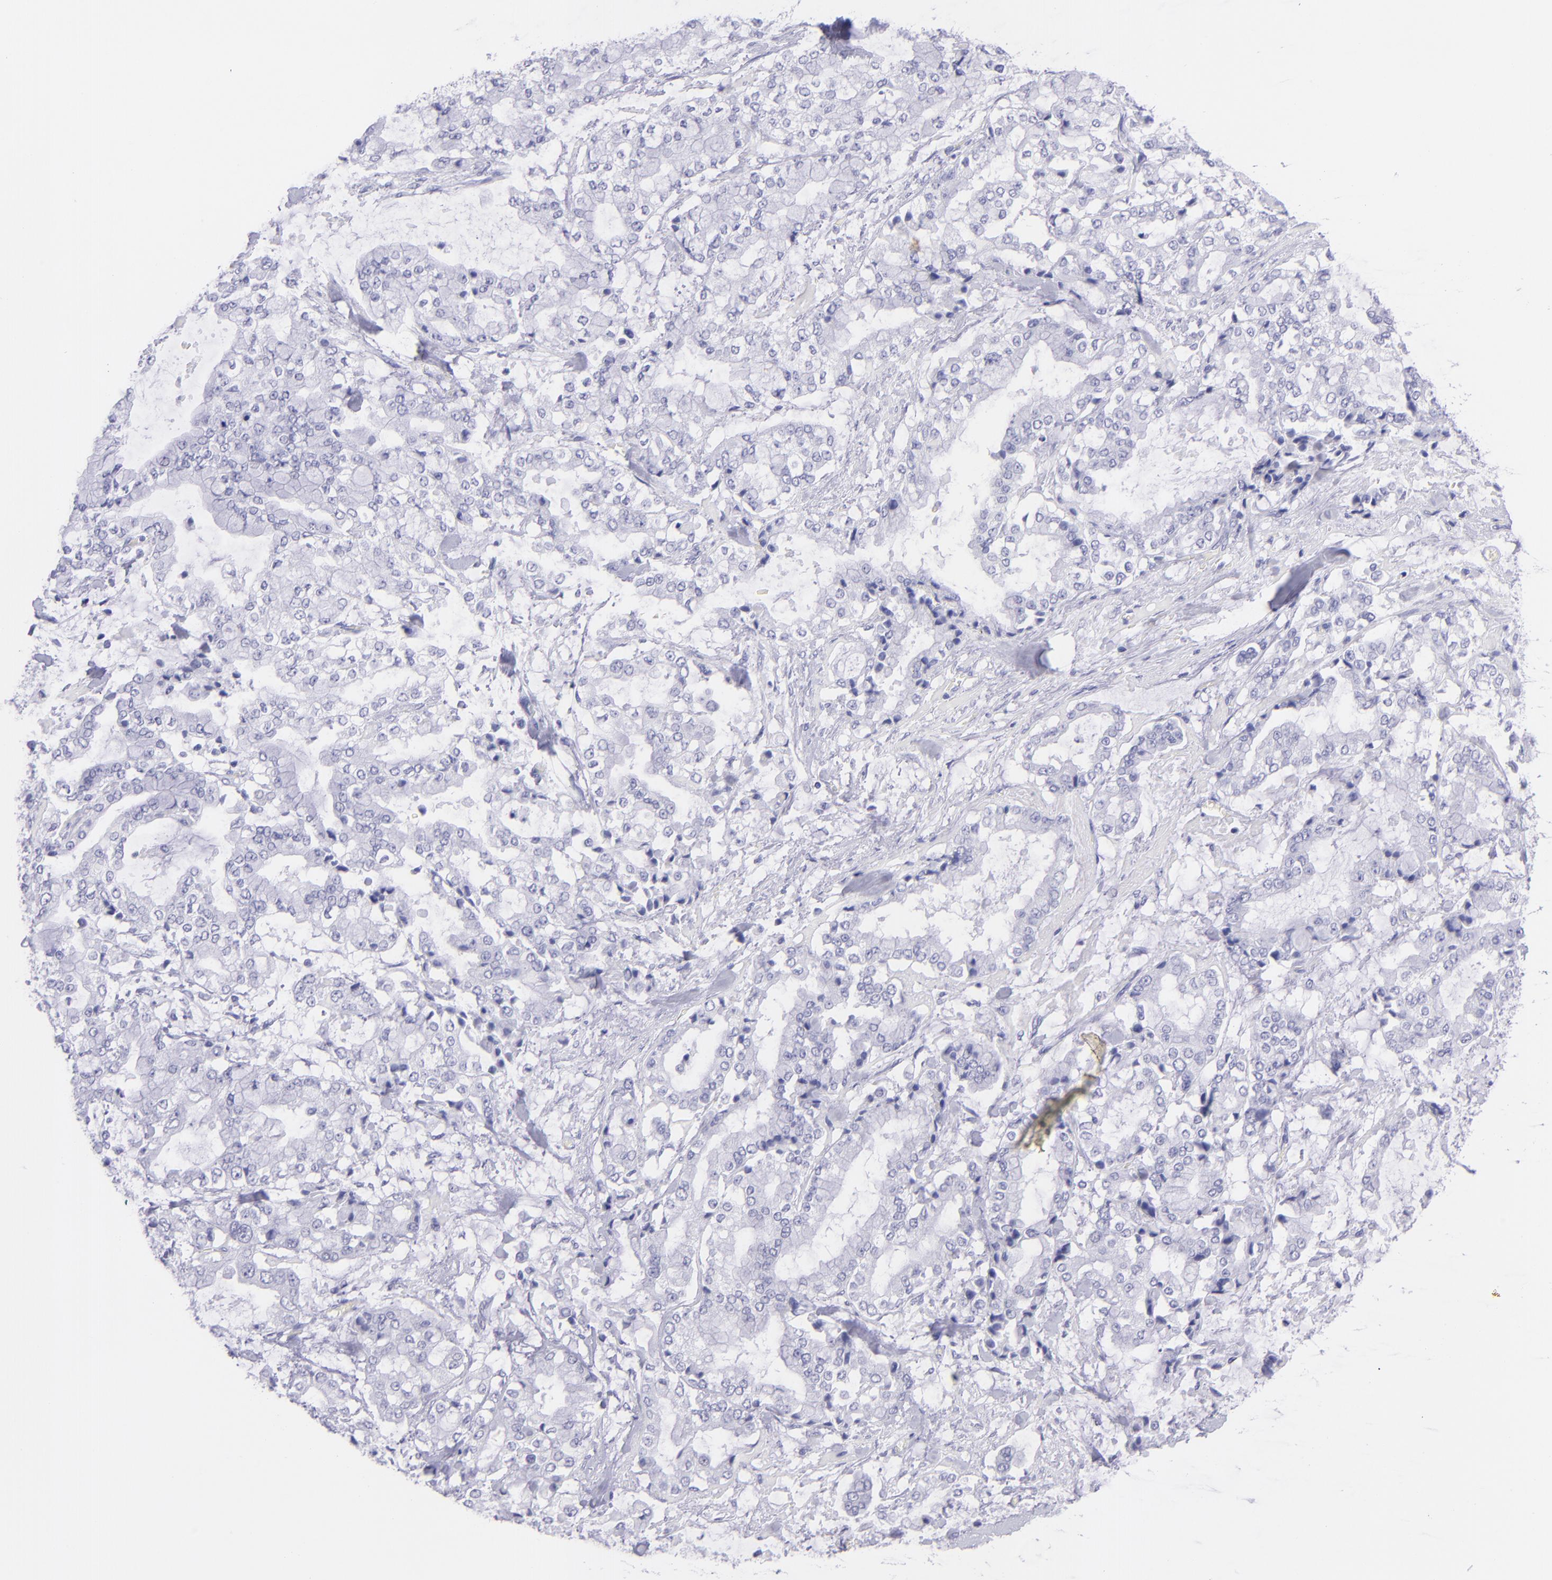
{"staining": {"intensity": "negative", "quantity": "none", "location": "none"}, "tissue": "stomach cancer", "cell_type": "Tumor cells", "image_type": "cancer", "snomed": [{"axis": "morphology", "description": "Normal tissue, NOS"}, {"axis": "morphology", "description": "Adenocarcinoma, NOS"}, {"axis": "topography", "description": "Stomach, upper"}, {"axis": "topography", "description": "Stomach"}], "caption": "This is an IHC histopathology image of human stomach cancer. There is no positivity in tumor cells.", "gene": "PIP", "patient": {"sex": "male", "age": 76}}